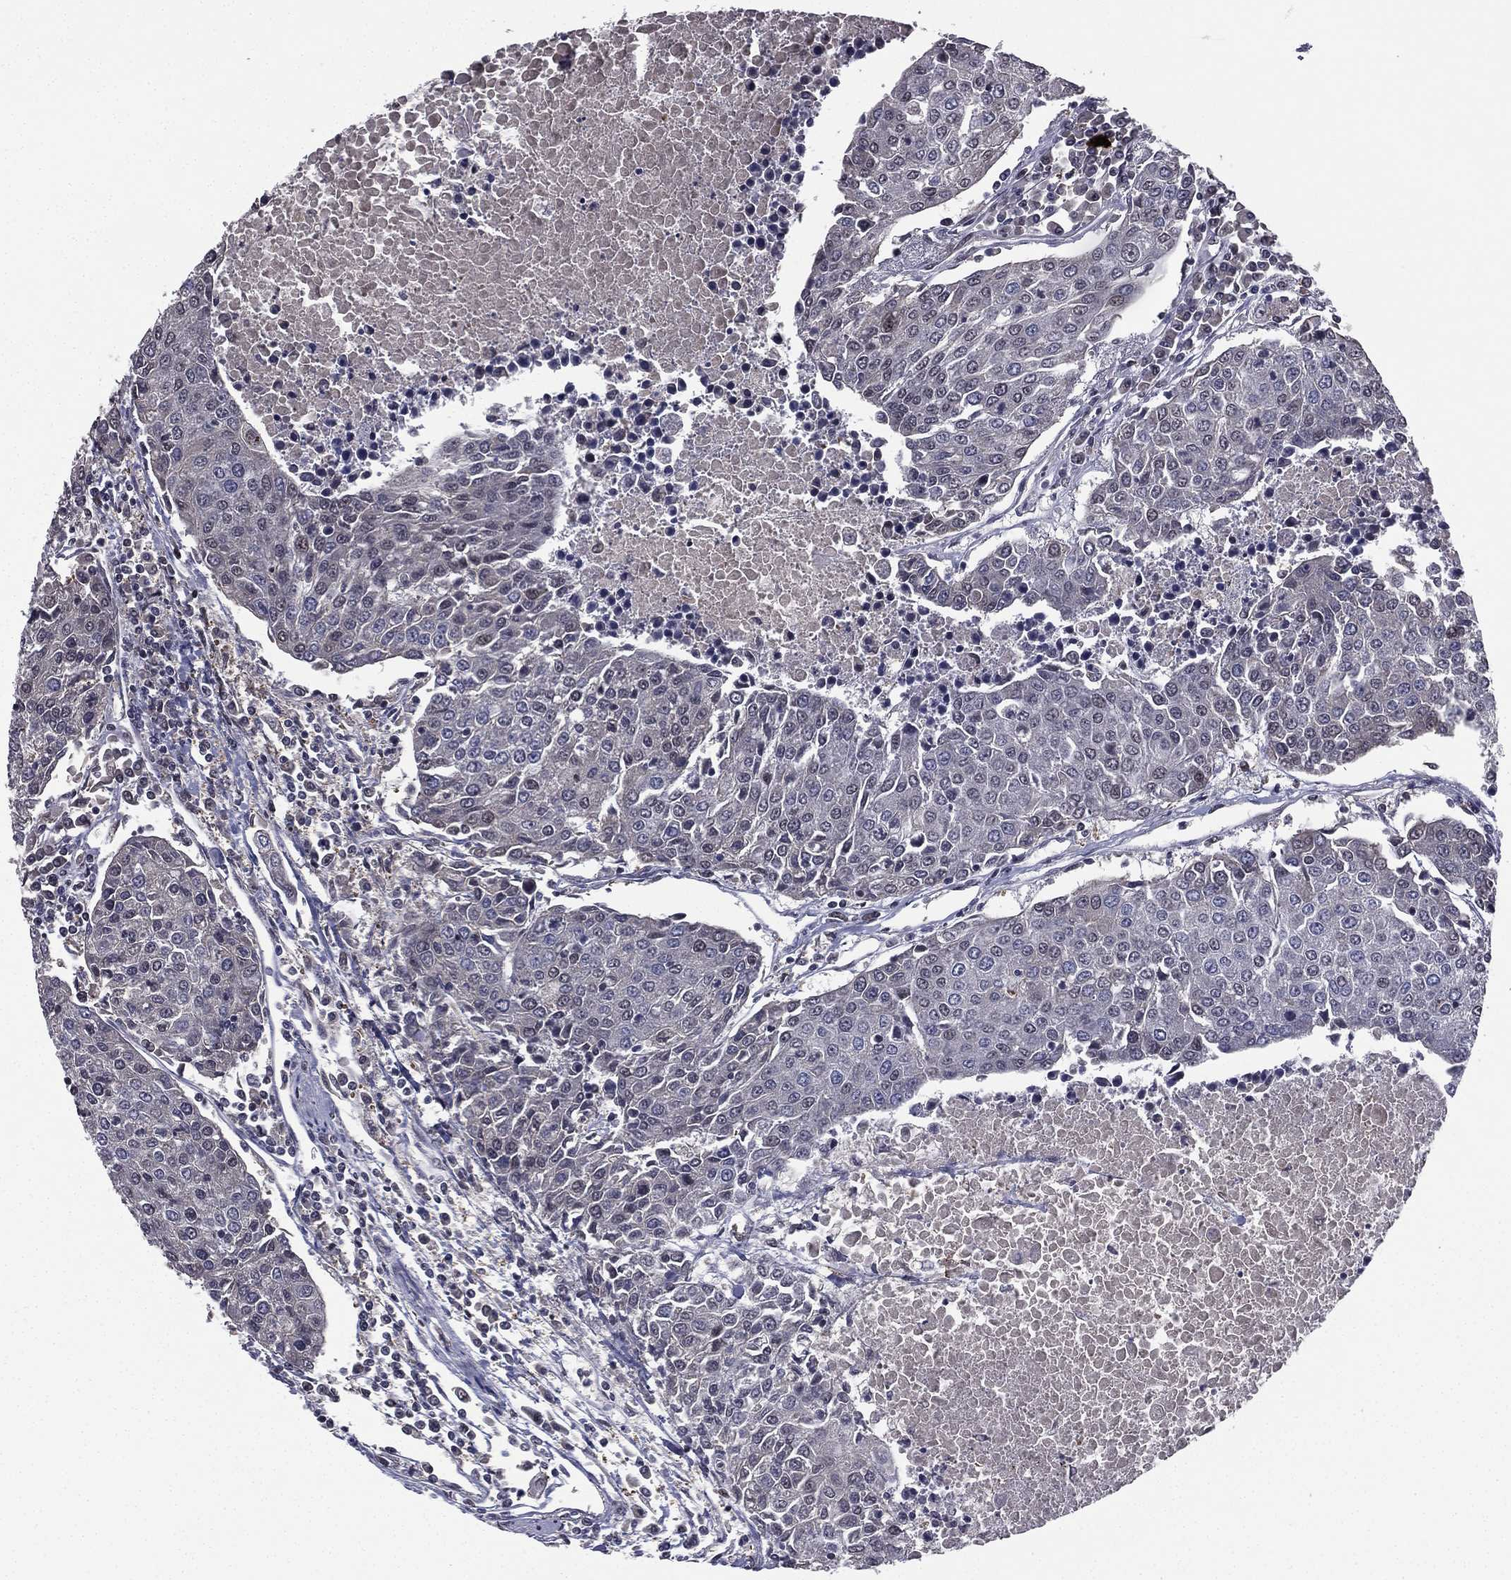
{"staining": {"intensity": "negative", "quantity": "none", "location": "none"}, "tissue": "urothelial cancer", "cell_type": "Tumor cells", "image_type": "cancer", "snomed": [{"axis": "morphology", "description": "Urothelial carcinoma, High grade"}, {"axis": "topography", "description": "Urinary bladder"}], "caption": "IHC of urothelial cancer reveals no positivity in tumor cells.", "gene": "RARB", "patient": {"sex": "female", "age": 85}}